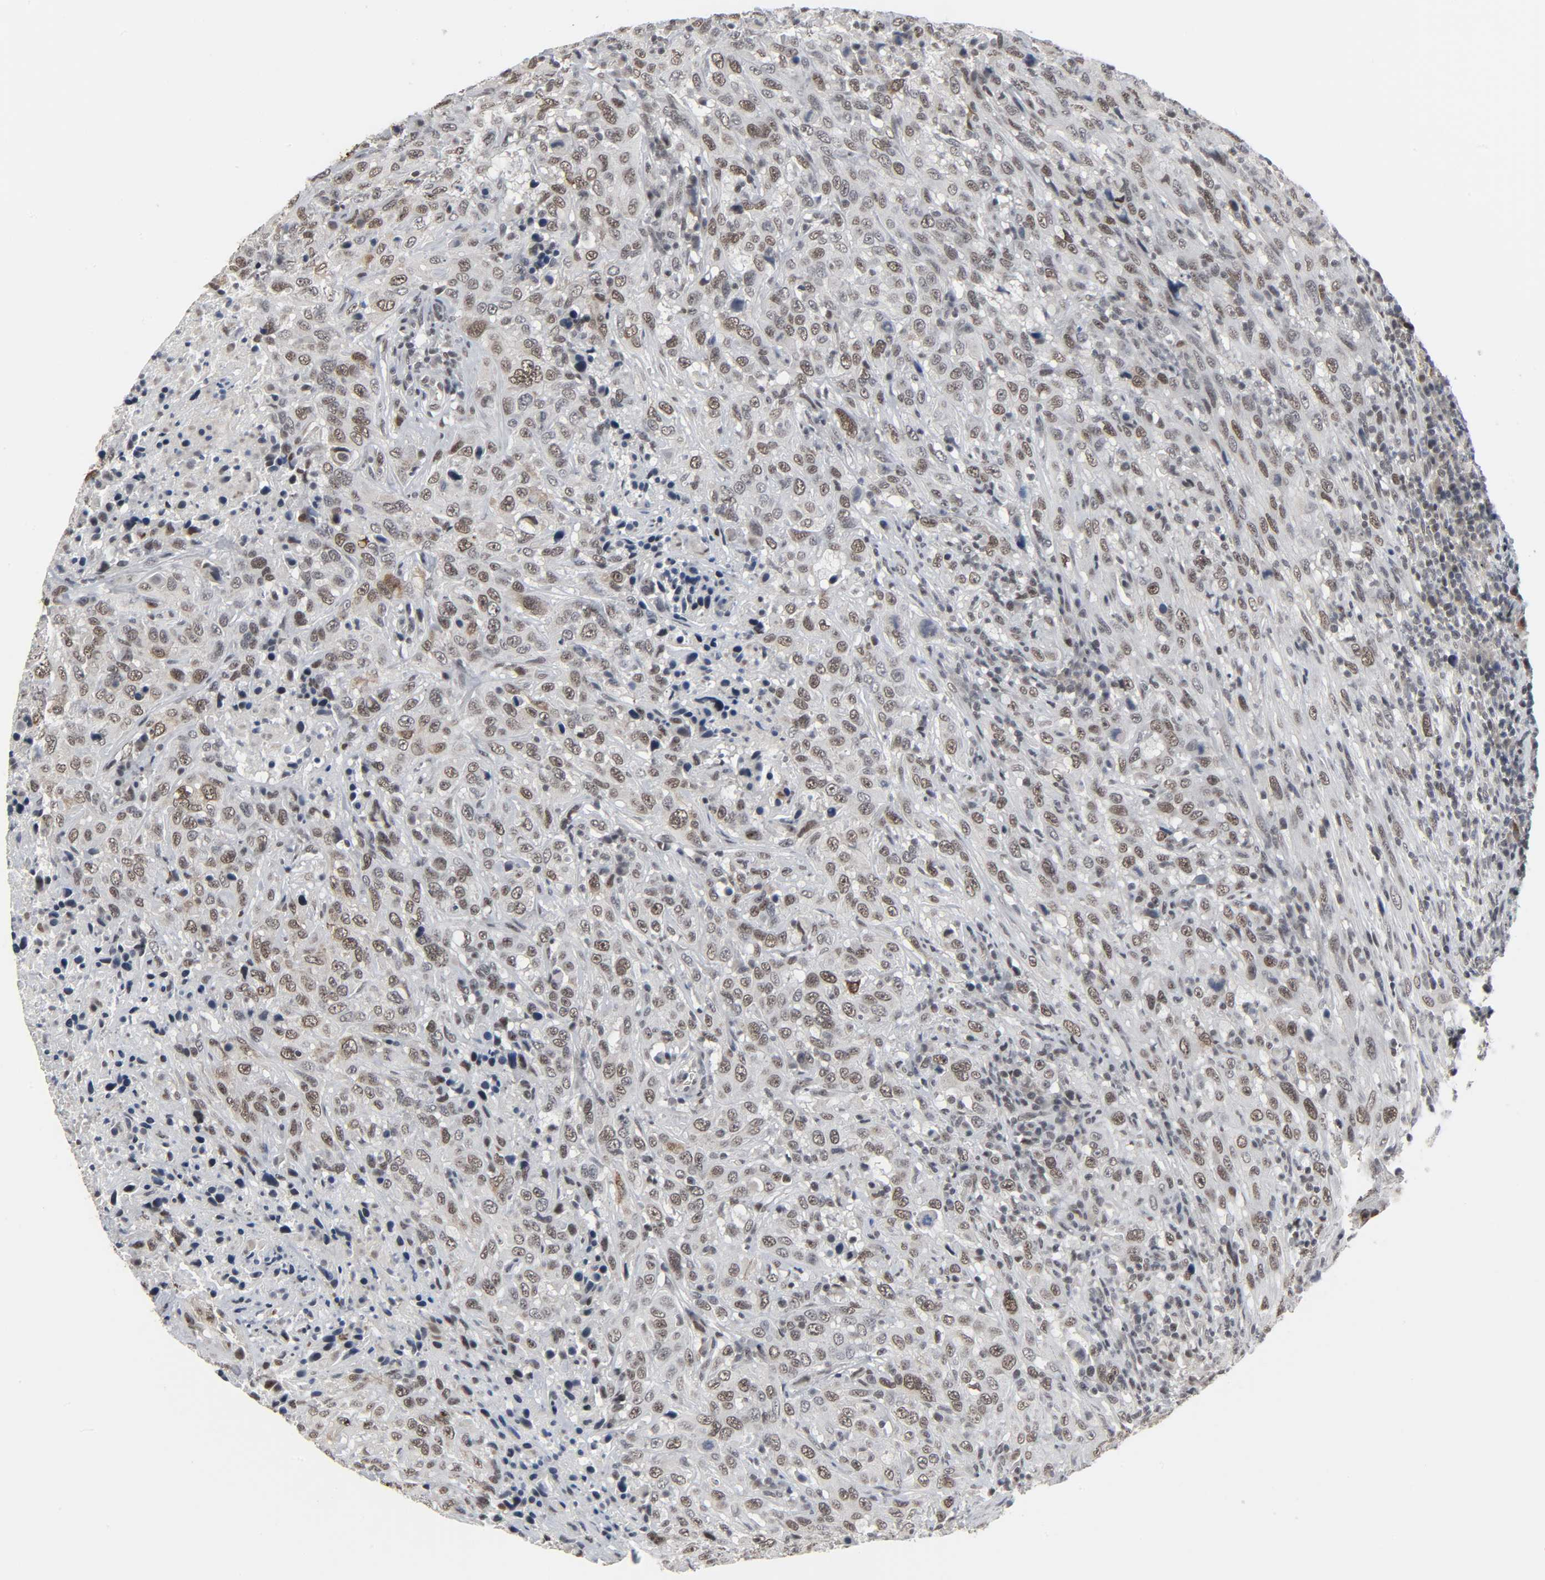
{"staining": {"intensity": "weak", "quantity": ">75%", "location": "nuclear"}, "tissue": "urothelial cancer", "cell_type": "Tumor cells", "image_type": "cancer", "snomed": [{"axis": "morphology", "description": "Urothelial carcinoma, High grade"}, {"axis": "topography", "description": "Urinary bladder"}], "caption": "Immunohistochemical staining of human urothelial cancer demonstrates weak nuclear protein positivity in approximately >75% of tumor cells.", "gene": "MUC1", "patient": {"sex": "male", "age": 61}}